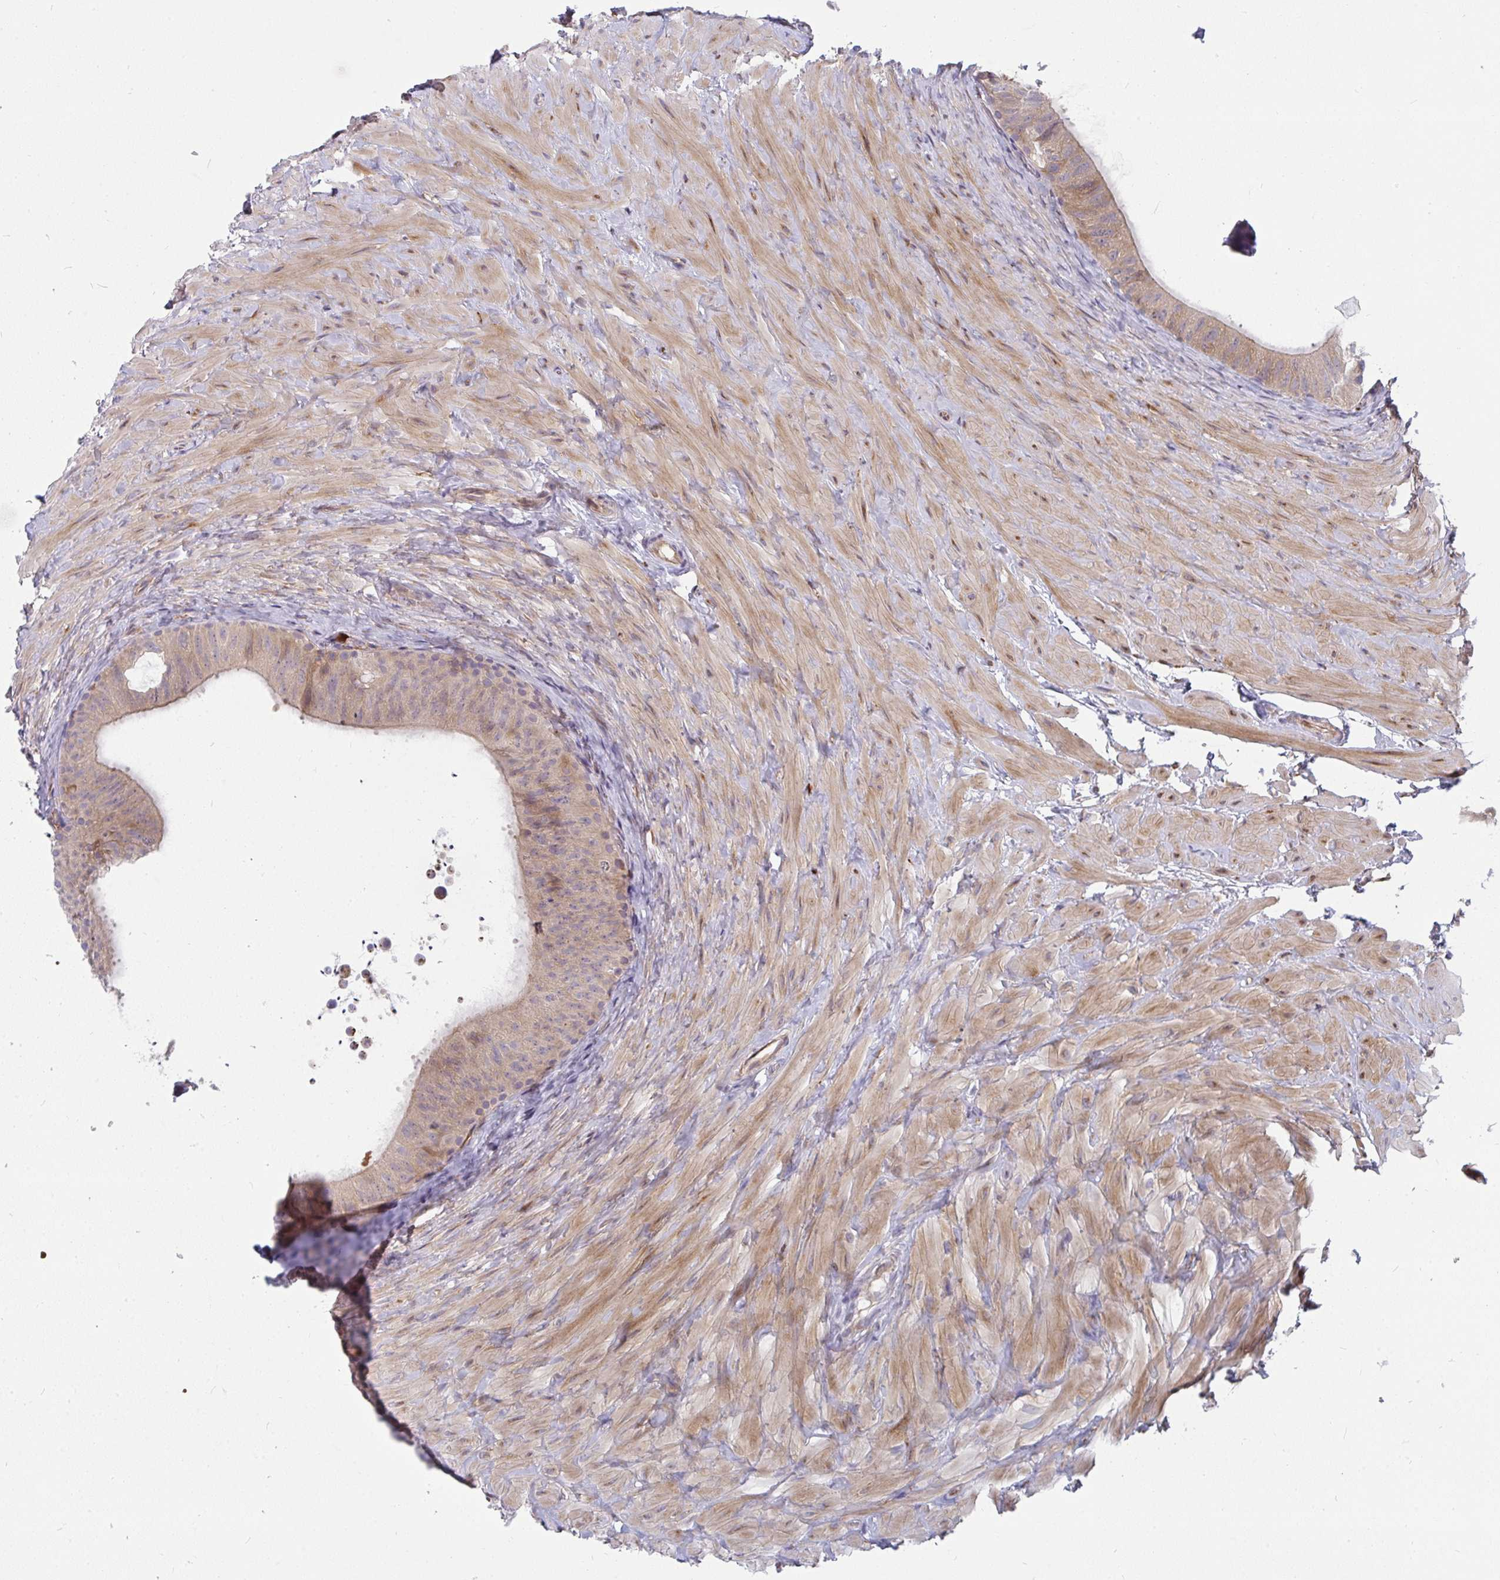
{"staining": {"intensity": "weak", "quantity": "25%-75%", "location": "cytoplasmic/membranous"}, "tissue": "epididymis", "cell_type": "Glandular cells", "image_type": "normal", "snomed": [{"axis": "morphology", "description": "Normal tissue, NOS"}, {"axis": "topography", "description": "Epididymis, spermatic cord, NOS"}, {"axis": "topography", "description": "Epididymis"}], "caption": "Glandular cells exhibit weak cytoplasmic/membranous expression in about 25%-75% of cells in benign epididymis. (DAB (3,3'-diaminobenzidine) IHC with brightfield microscopy, high magnification).", "gene": "CSF3R", "patient": {"sex": "male", "age": 31}}